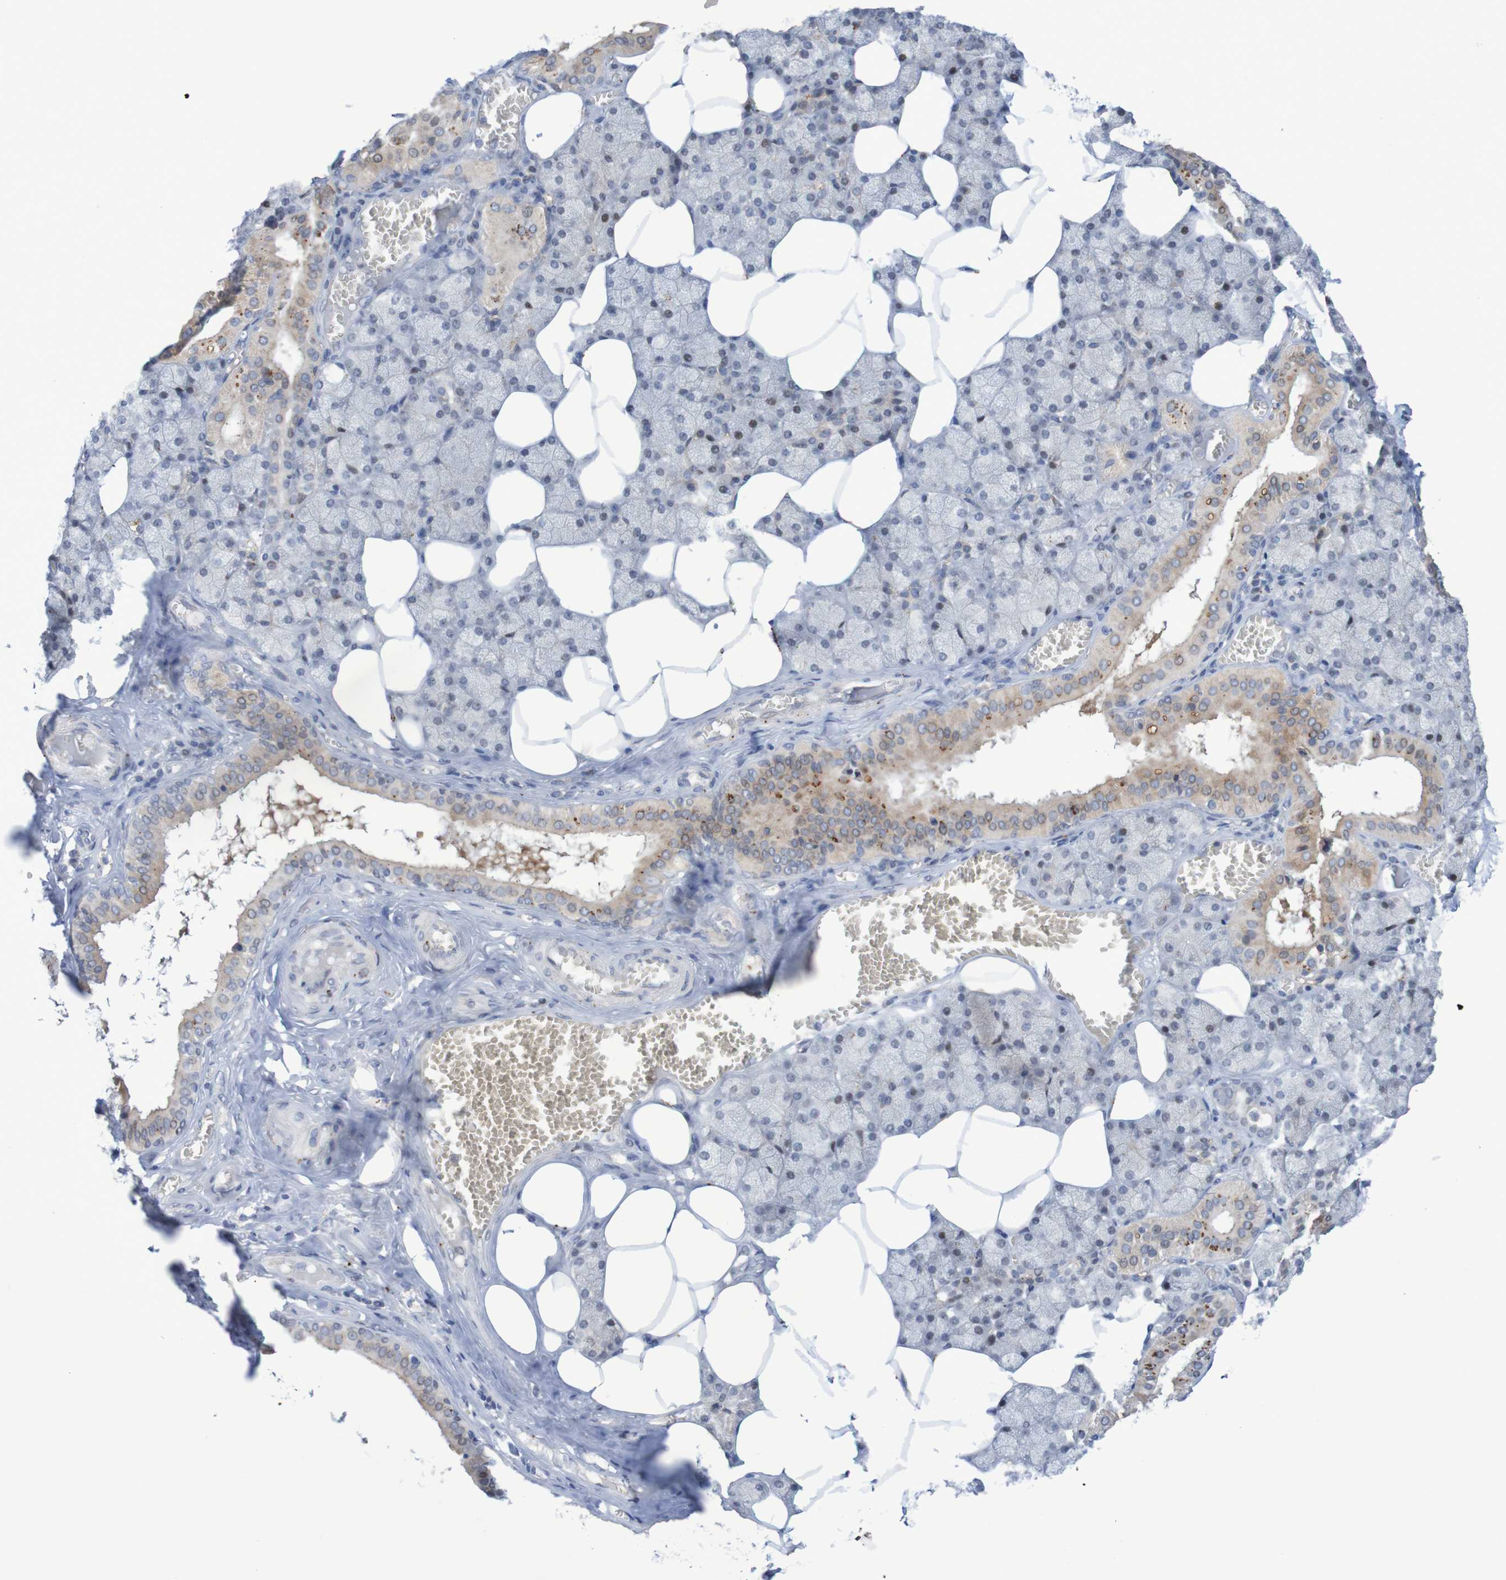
{"staining": {"intensity": "moderate", "quantity": "<25%", "location": "cytoplasmic/membranous,nuclear"}, "tissue": "salivary gland", "cell_type": "Glandular cells", "image_type": "normal", "snomed": [{"axis": "morphology", "description": "Normal tissue, NOS"}, {"axis": "topography", "description": "Salivary gland"}], "caption": "Salivary gland stained with DAB (3,3'-diaminobenzidine) IHC reveals low levels of moderate cytoplasmic/membranous,nuclear positivity in about <25% of glandular cells. (DAB IHC, brown staining for protein, blue staining for nuclei).", "gene": "FBP1", "patient": {"sex": "male", "age": 62}}